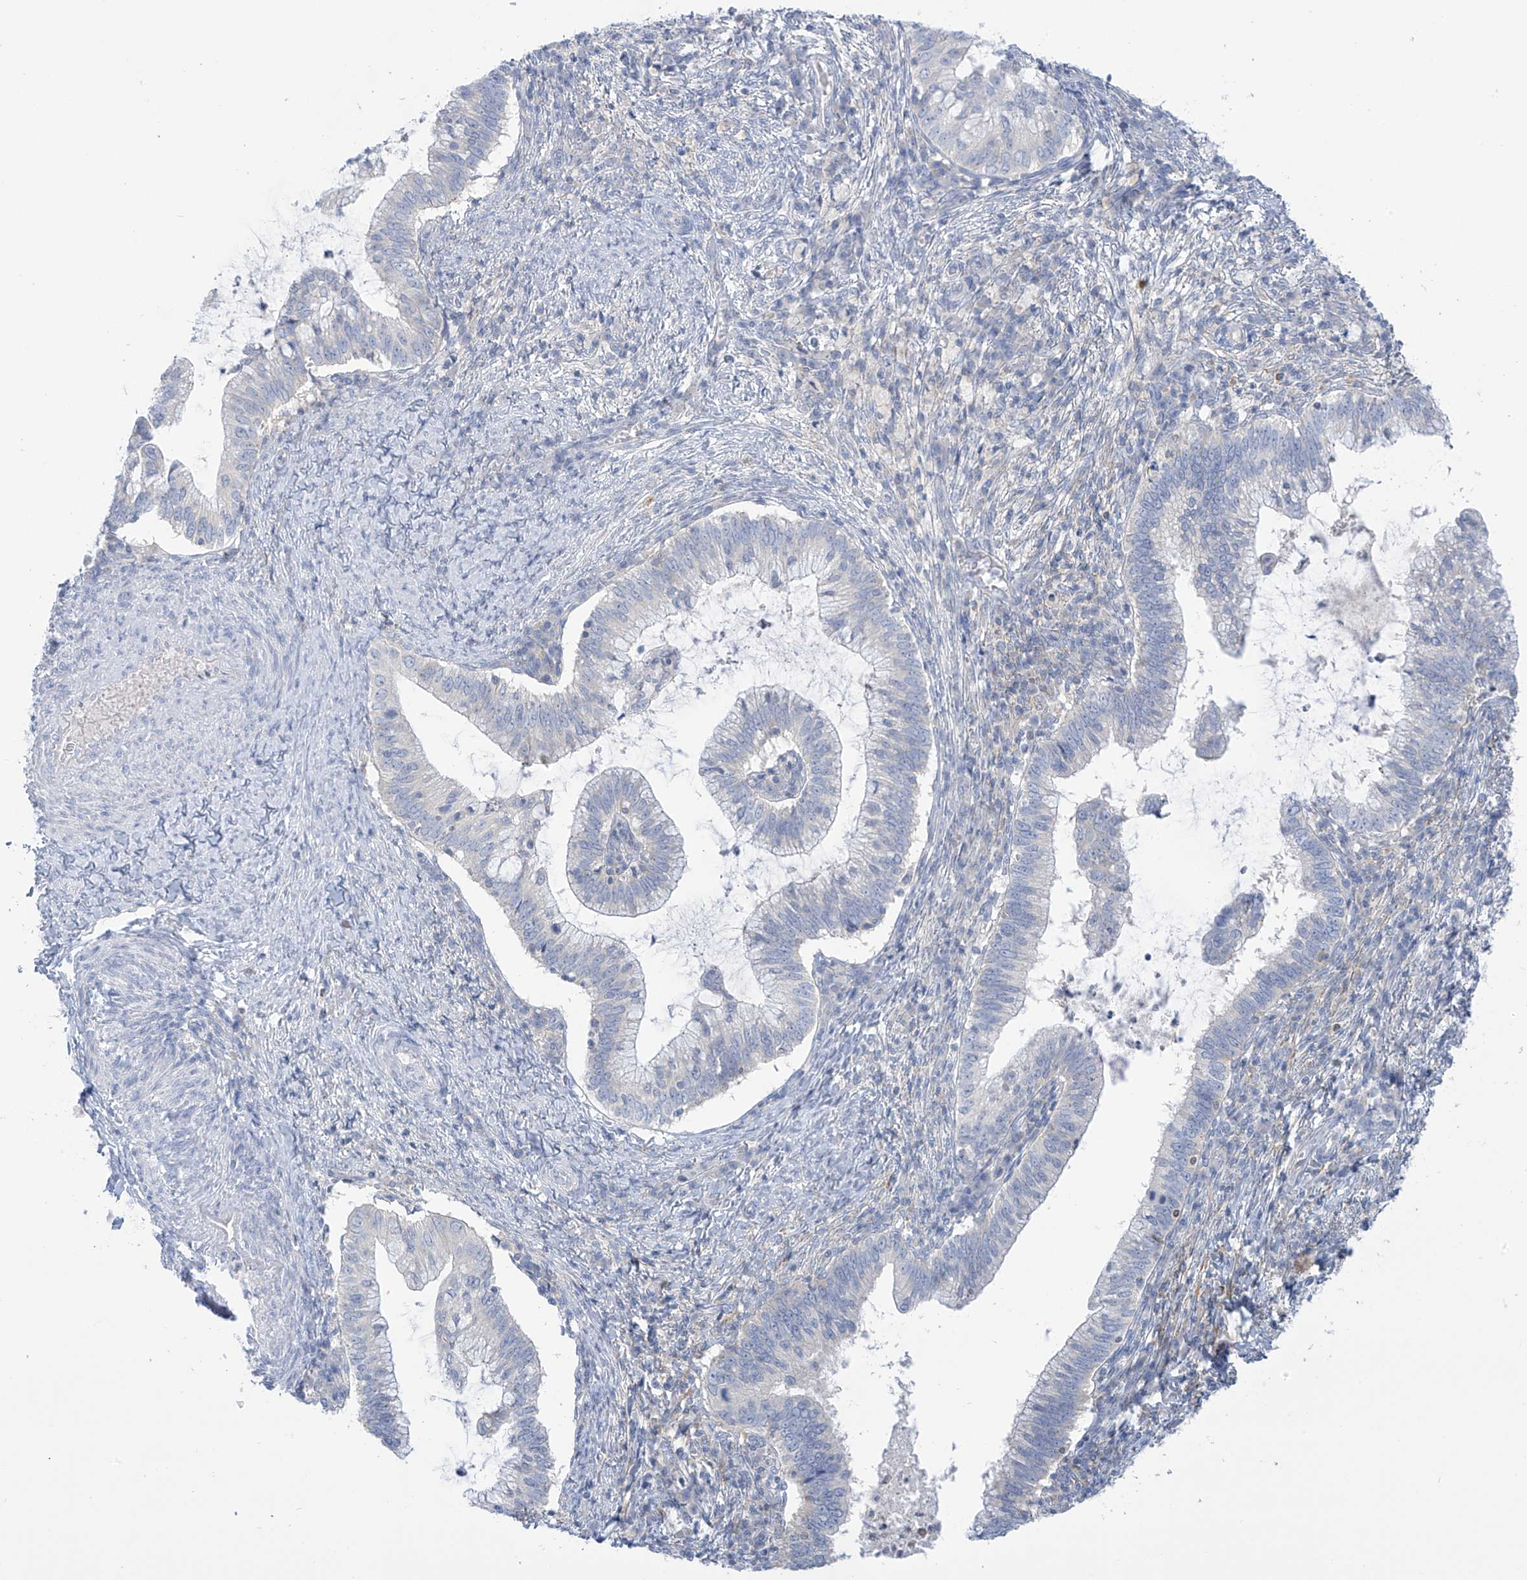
{"staining": {"intensity": "negative", "quantity": "none", "location": "none"}, "tissue": "cervical cancer", "cell_type": "Tumor cells", "image_type": "cancer", "snomed": [{"axis": "morphology", "description": "Adenocarcinoma, NOS"}, {"axis": "topography", "description": "Cervix"}], "caption": "There is no significant positivity in tumor cells of cervical adenocarcinoma.", "gene": "SLC6A12", "patient": {"sex": "female", "age": 36}}